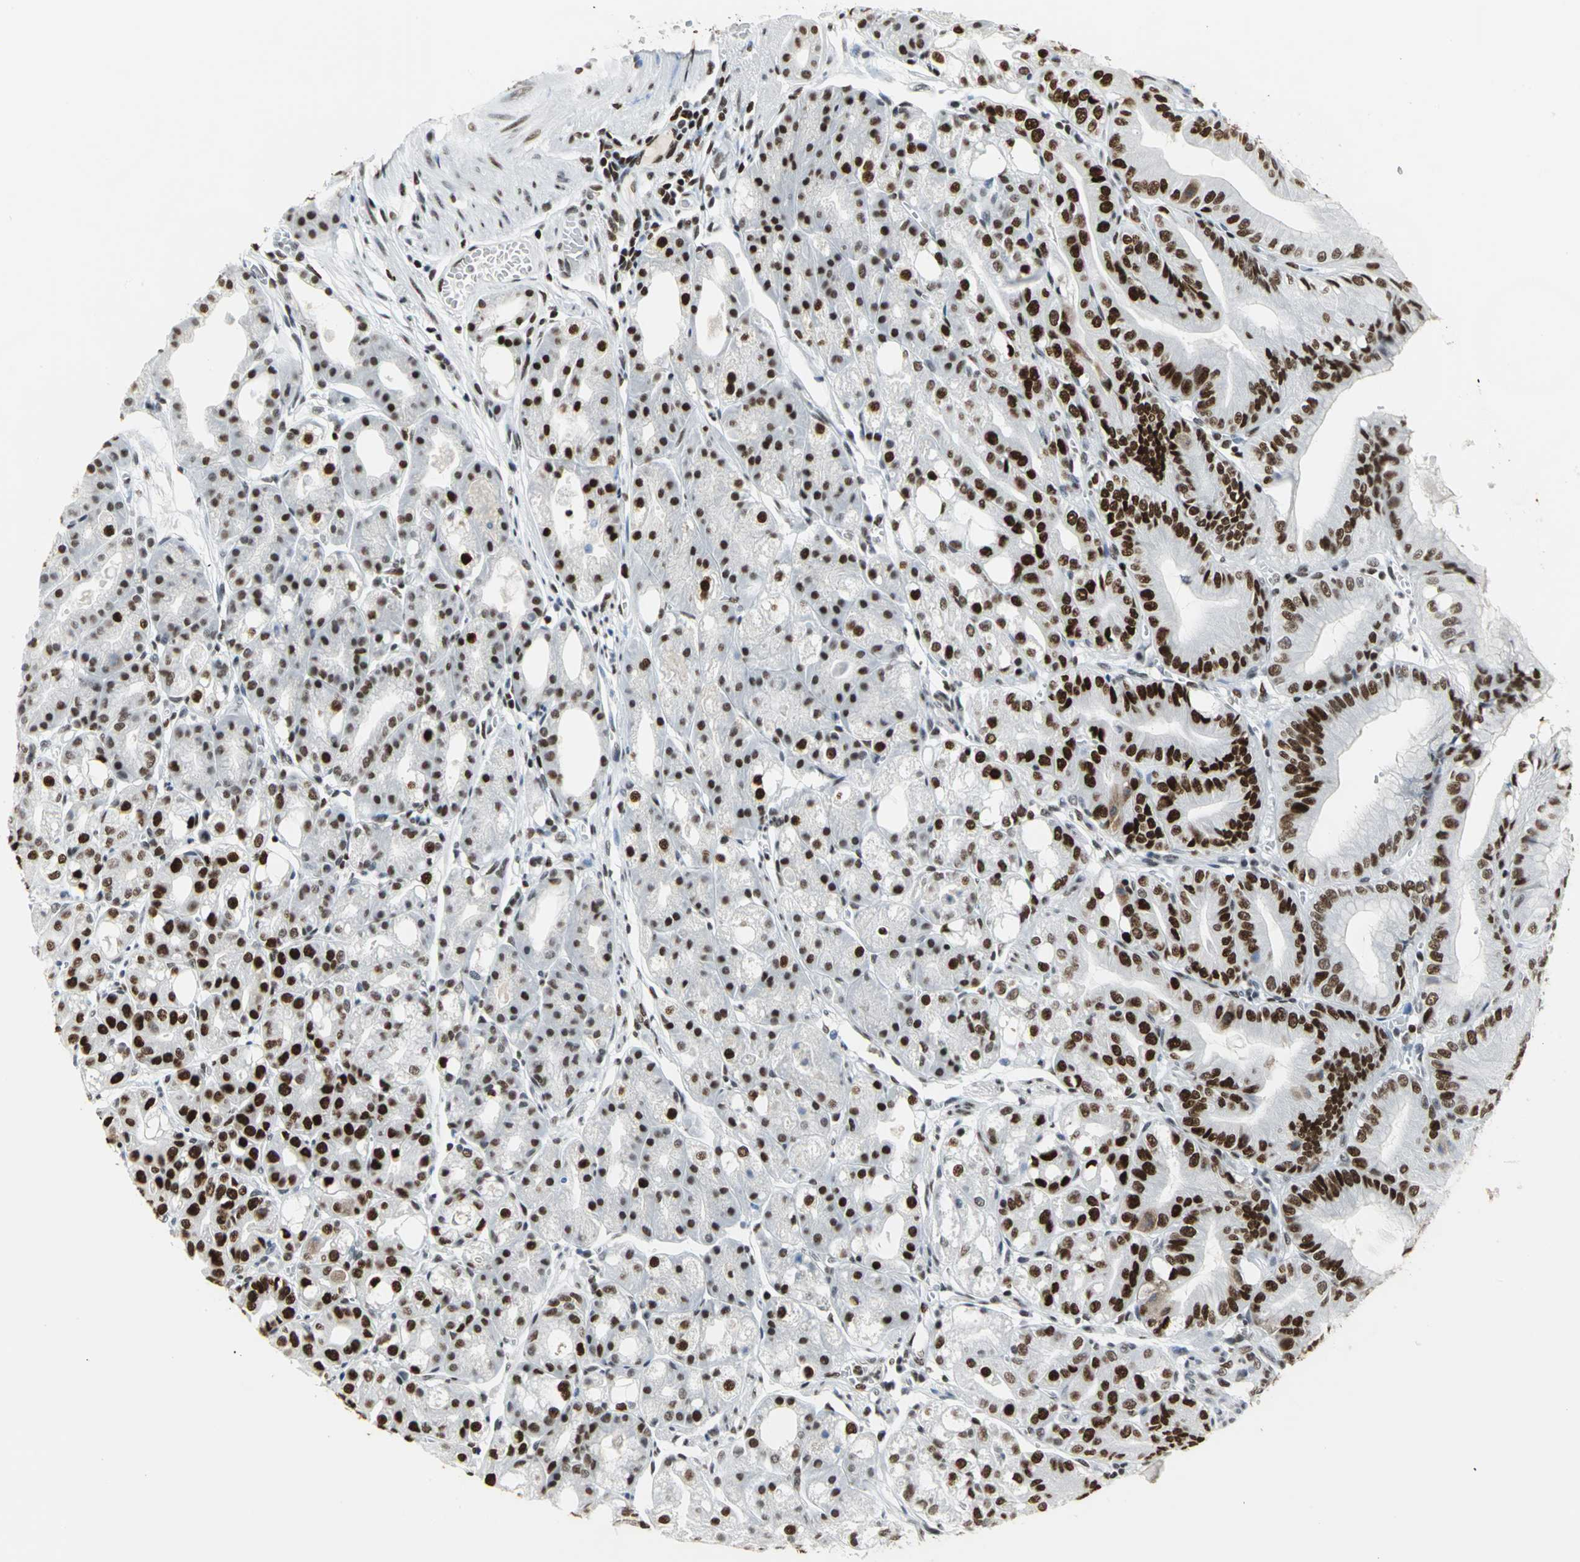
{"staining": {"intensity": "strong", "quantity": ">75%", "location": "nuclear"}, "tissue": "stomach", "cell_type": "Glandular cells", "image_type": "normal", "snomed": [{"axis": "morphology", "description": "Normal tissue, NOS"}, {"axis": "topography", "description": "Stomach, lower"}], "caption": "A high-resolution micrograph shows immunohistochemistry (IHC) staining of normal stomach, which displays strong nuclear positivity in about >75% of glandular cells. (DAB IHC with brightfield microscopy, high magnification).", "gene": "HNRNPD", "patient": {"sex": "male", "age": 71}}